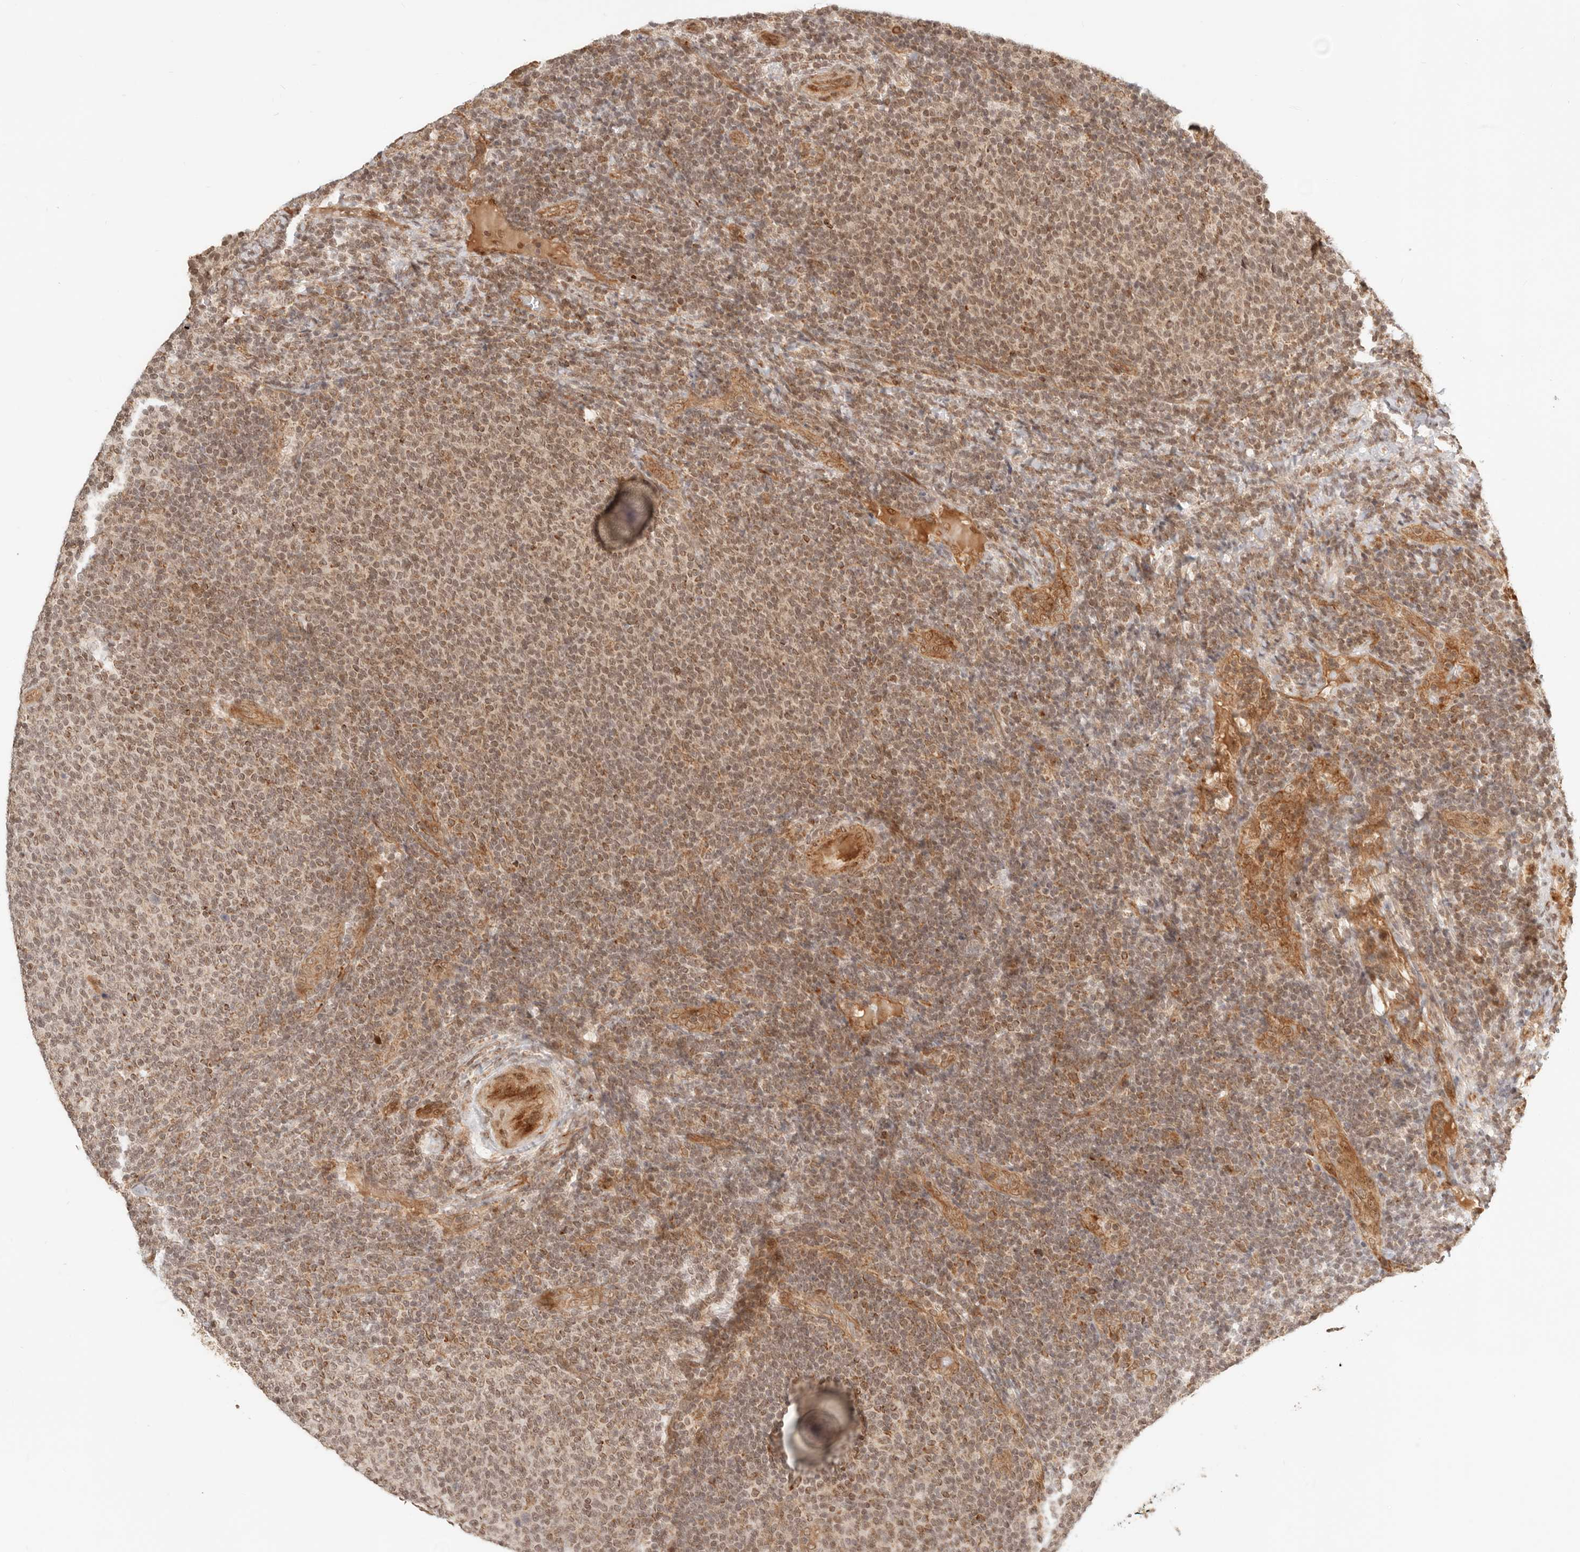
{"staining": {"intensity": "moderate", "quantity": ">75%", "location": "nuclear"}, "tissue": "lymphoma", "cell_type": "Tumor cells", "image_type": "cancer", "snomed": [{"axis": "morphology", "description": "Malignant lymphoma, non-Hodgkin's type, Low grade"}, {"axis": "topography", "description": "Lymph node"}], "caption": "High-power microscopy captured an immunohistochemistry (IHC) image of low-grade malignant lymphoma, non-Hodgkin's type, revealing moderate nuclear expression in about >75% of tumor cells.", "gene": "BAALC", "patient": {"sex": "male", "age": 66}}